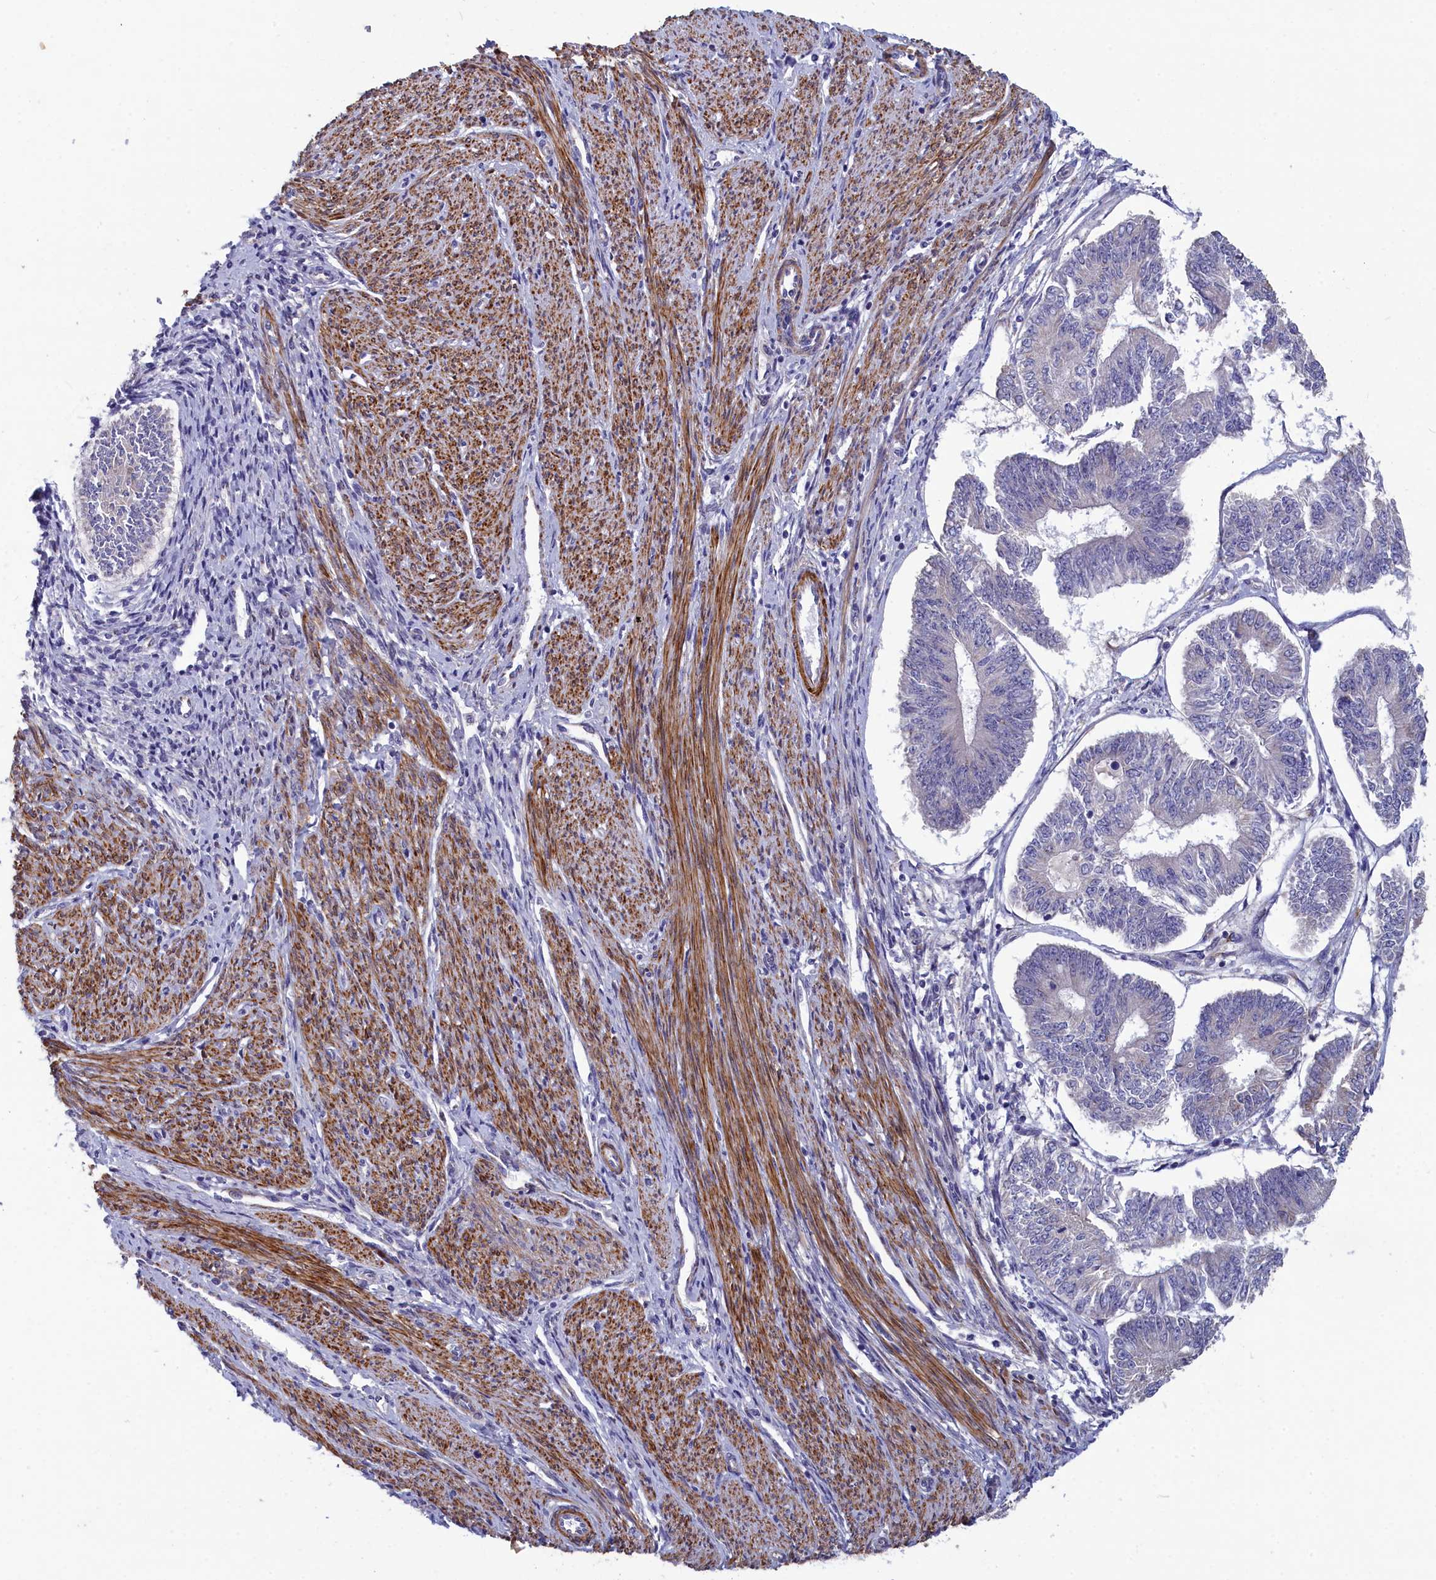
{"staining": {"intensity": "negative", "quantity": "none", "location": "none"}, "tissue": "endometrial cancer", "cell_type": "Tumor cells", "image_type": "cancer", "snomed": [{"axis": "morphology", "description": "Adenocarcinoma, NOS"}, {"axis": "topography", "description": "Endometrium"}], "caption": "DAB (3,3'-diaminobenzidine) immunohistochemical staining of human endometrial adenocarcinoma displays no significant staining in tumor cells.", "gene": "TUBGCP4", "patient": {"sex": "female", "age": 58}}